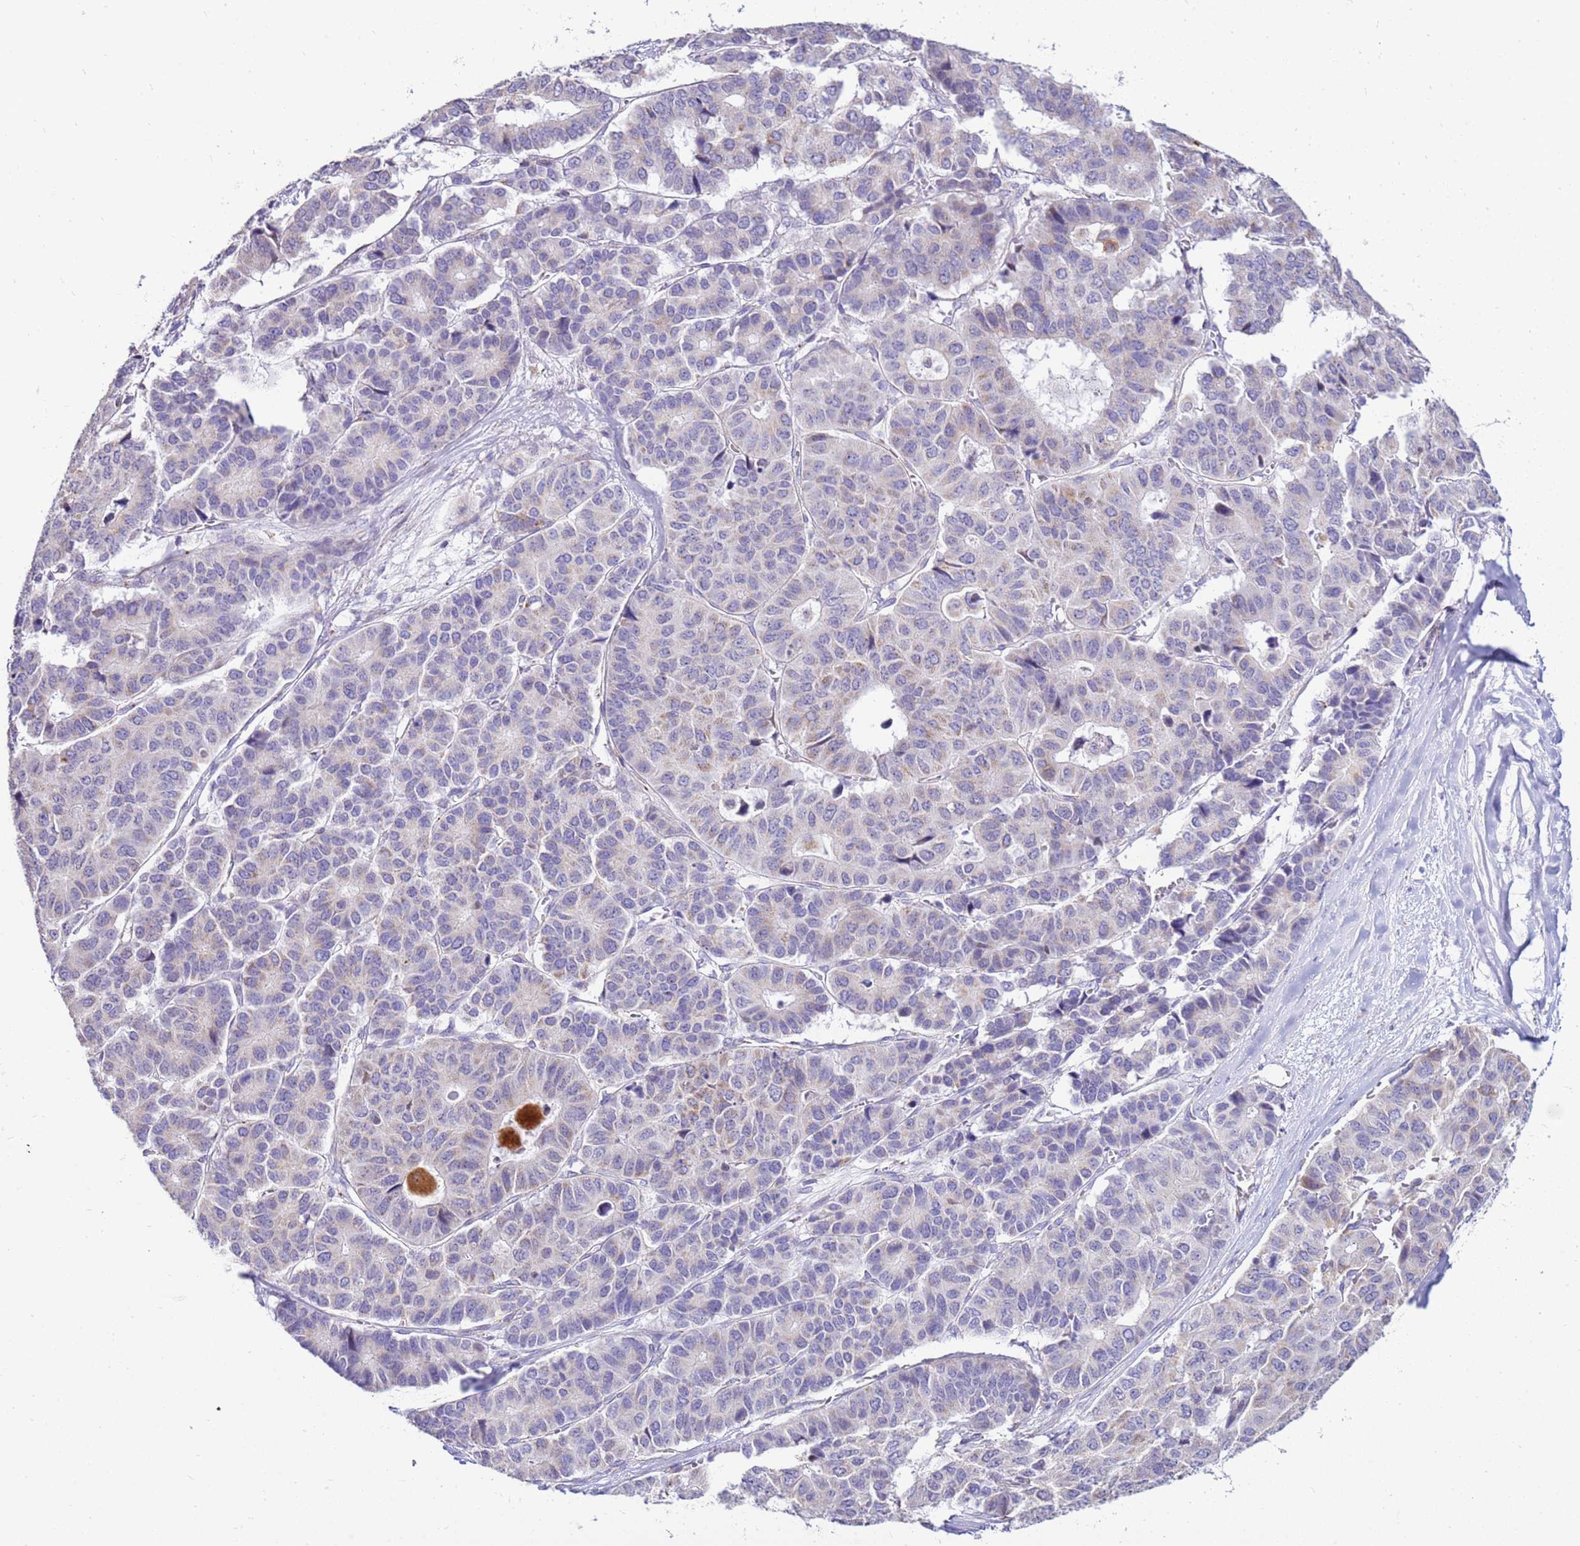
{"staining": {"intensity": "weak", "quantity": "<25%", "location": "cytoplasmic/membranous"}, "tissue": "pancreatic cancer", "cell_type": "Tumor cells", "image_type": "cancer", "snomed": [{"axis": "morphology", "description": "Adenocarcinoma, NOS"}, {"axis": "topography", "description": "Pancreas"}], "caption": "High magnification brightfield microscopy of pancreatic cancer stained with DAB (brown) and counterstained with hematoxylin (blue): tumor cells show no significant staining.", "gene": "IGF1R", "patient": {"sex": "male", "age": 50}}